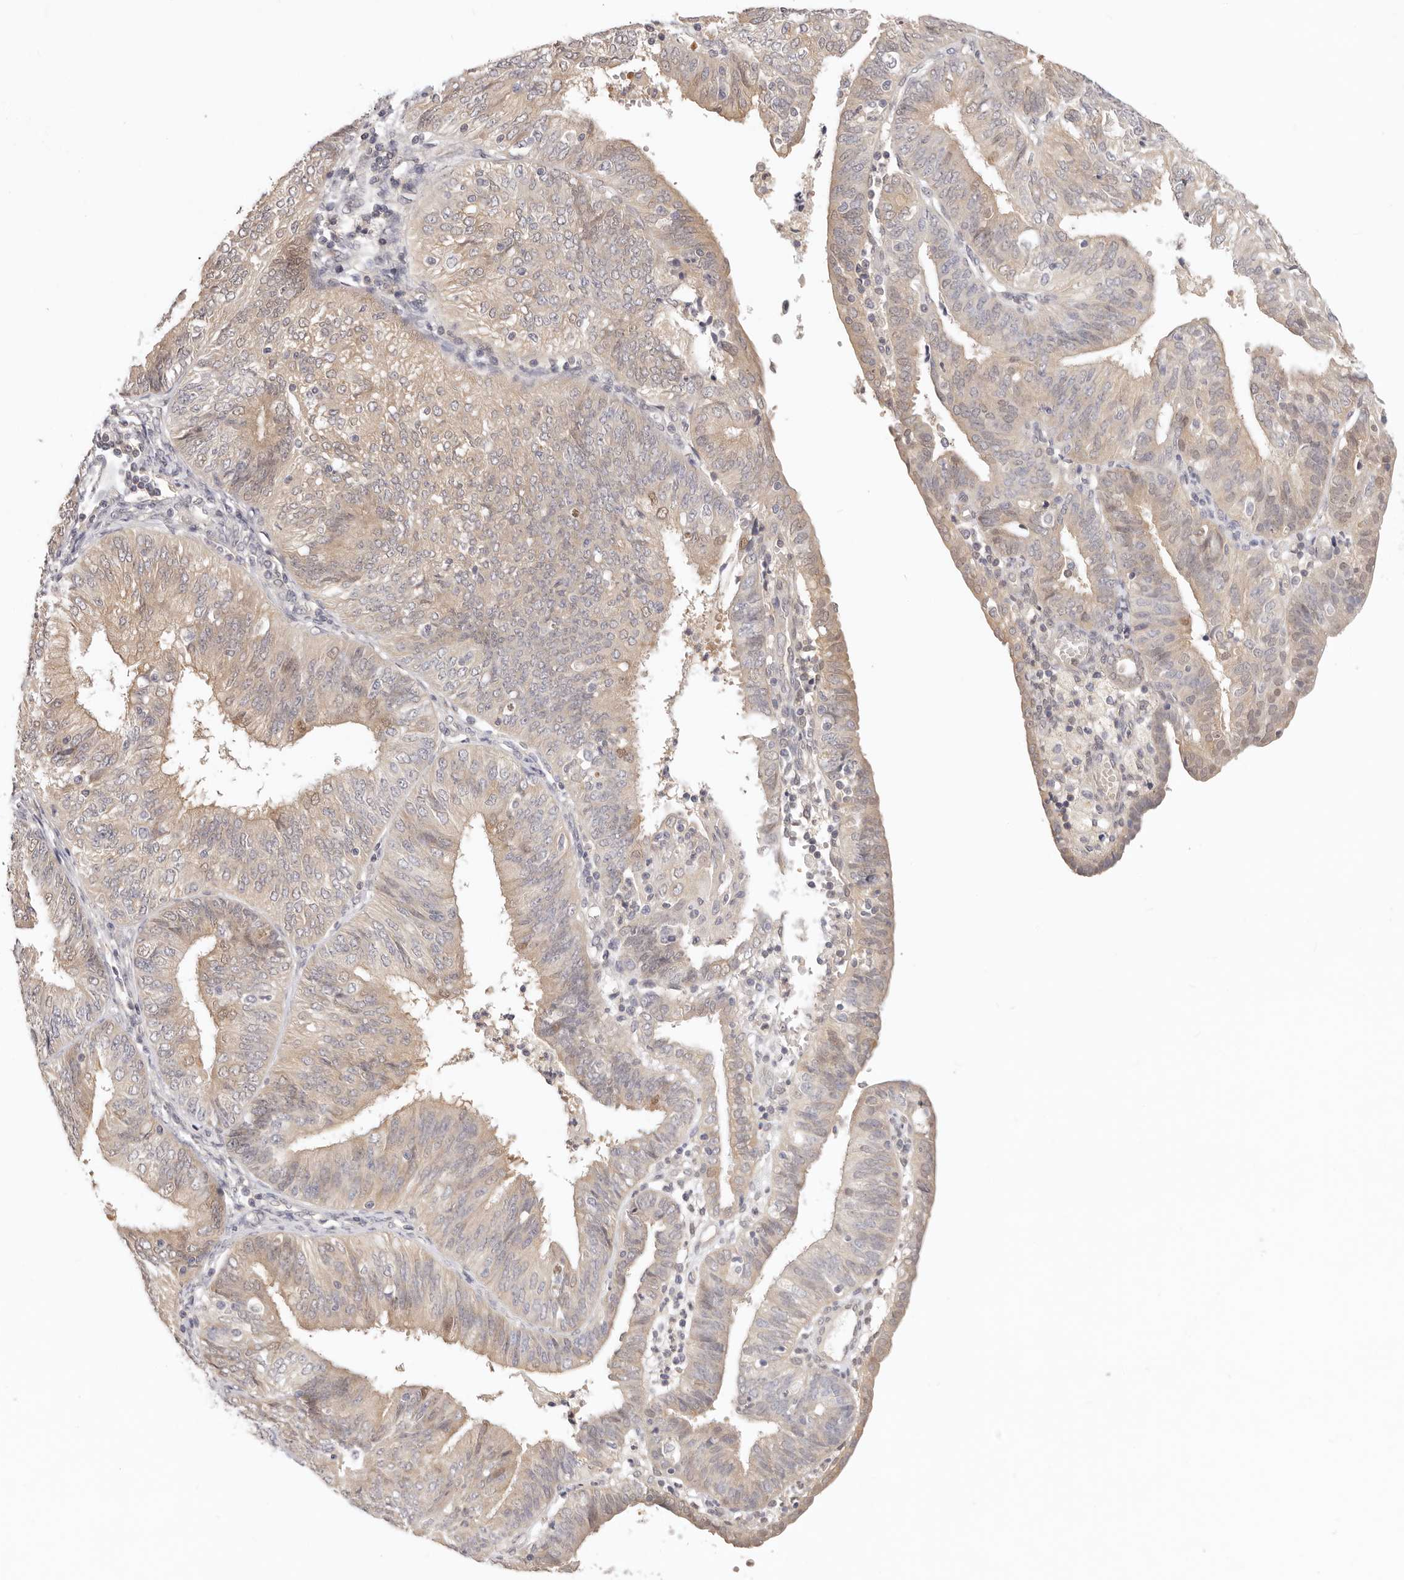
{"staining": {"intensity": "weak", "quantity": ">75%", "location": "cytoplasmic/membranous"}, "tissue": "endometrial cancer", "cell_type": "Tumor cells", "image_type": "cancer", "snomed": [{"axis": "morphology", "description": "Adenocarcinoma, NOS"}, {"axis": "topography", "description": "Endometrium"}], "caption": "The image displays staining of endometrial cancer, revealing weak cytoplasmic/membranous protein positivity (brown color) within tumor cells.", "gene": "GGPS1", "patient": {"sex": "female", "age": 58}}